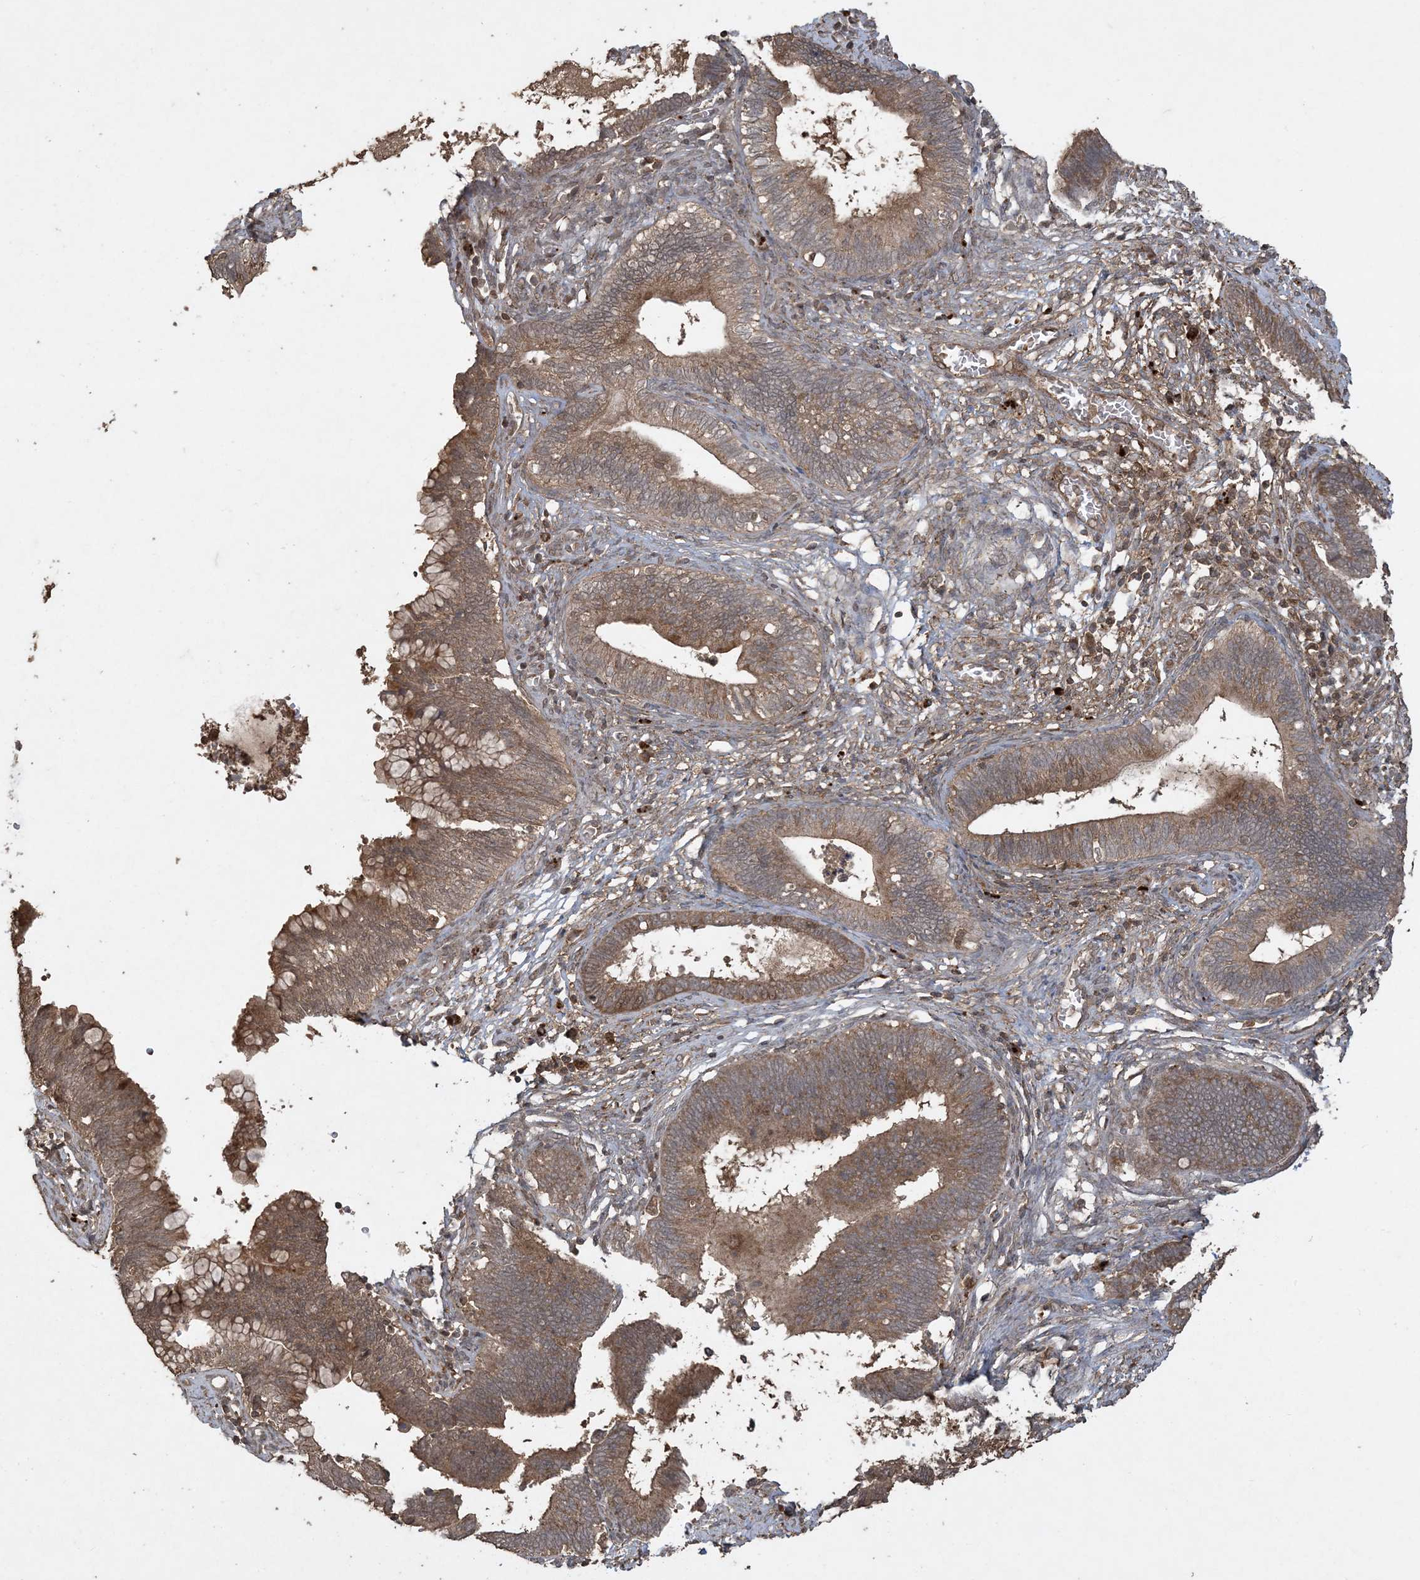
{"staining": {"intensity": "moderate", "quantity": ">75%", "location": "cytoplasmic/membranous"}, "tissue": "cervical cancer", "cell_type": "Tumor cells", "image_type": "cancer", "snomed": [{"axis": "morphology", "description": "Adenocarcinoma, NOS"}, {"axis": "topography", "description": "Cervix"}], "caption": "Protein expression by IHC displays moderate cytoplasmic/membranous expression in approximately >75% of tumor cells in cervical cancer.", "gene": "EFCAB8", "patient": {"sex": "female", "age": 44}}